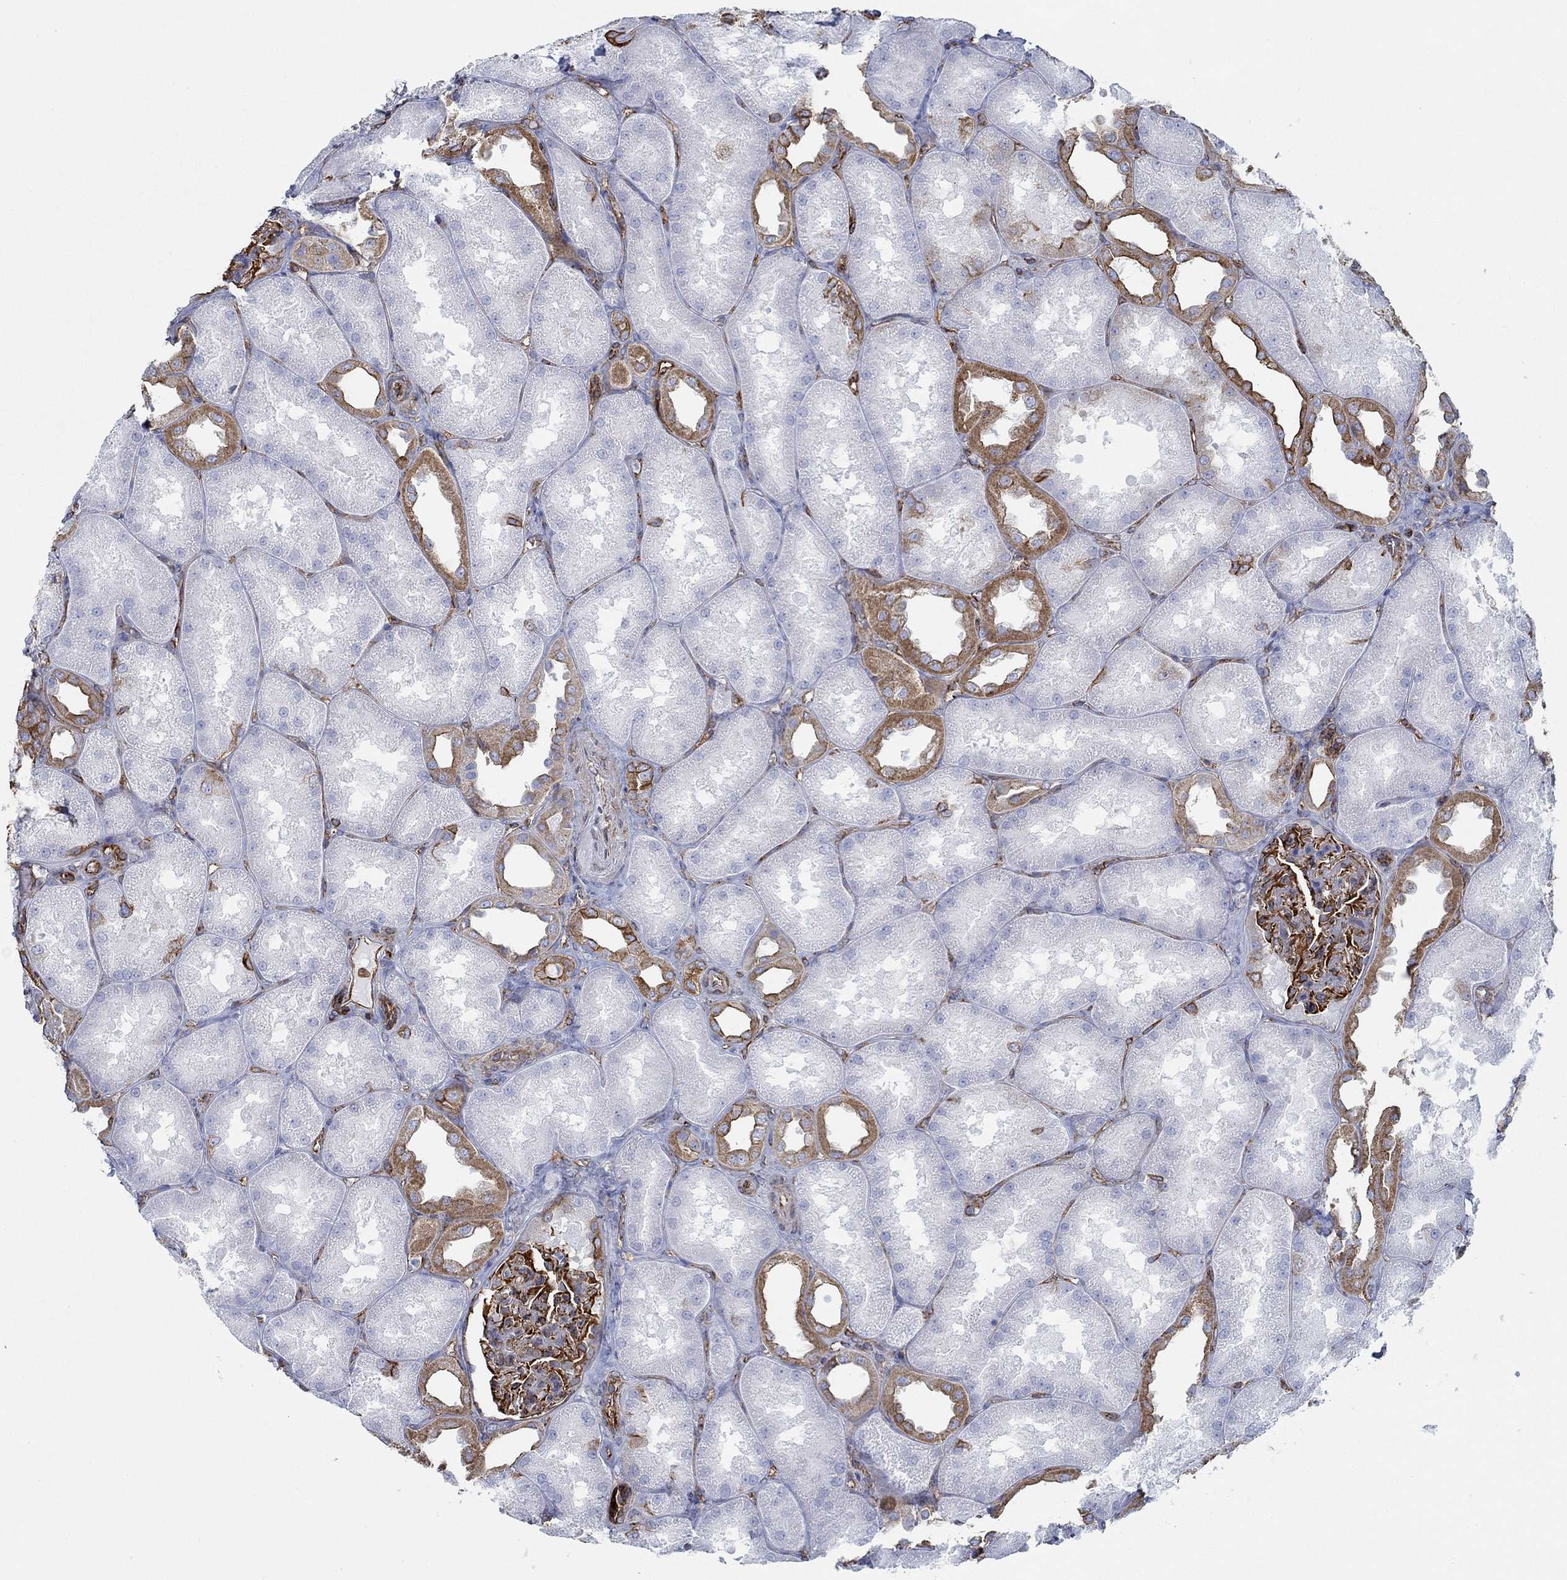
{"staining": {"intensity": "strong", "quantity": "25%-75%", "location": "cytoplasmic/membranous"}, "tissue": "kidney", "cell_type": "Cells in glomeruli", "image_type": "normal", "snomed": [{"axis": "morphology", "description": "Normal tissue, NOS"}, {"axis": "topography", "description": "Kidney"}], "caption": "A histopathology image showing strong cytoplasmic/membranous positivity in about 25%-75% of cells in glomeruli in unremarkable kidney, as visualized by brown immunohistochemical staining.", "gene": "STC2", "patient": {"sex": "male", "age": 61}}